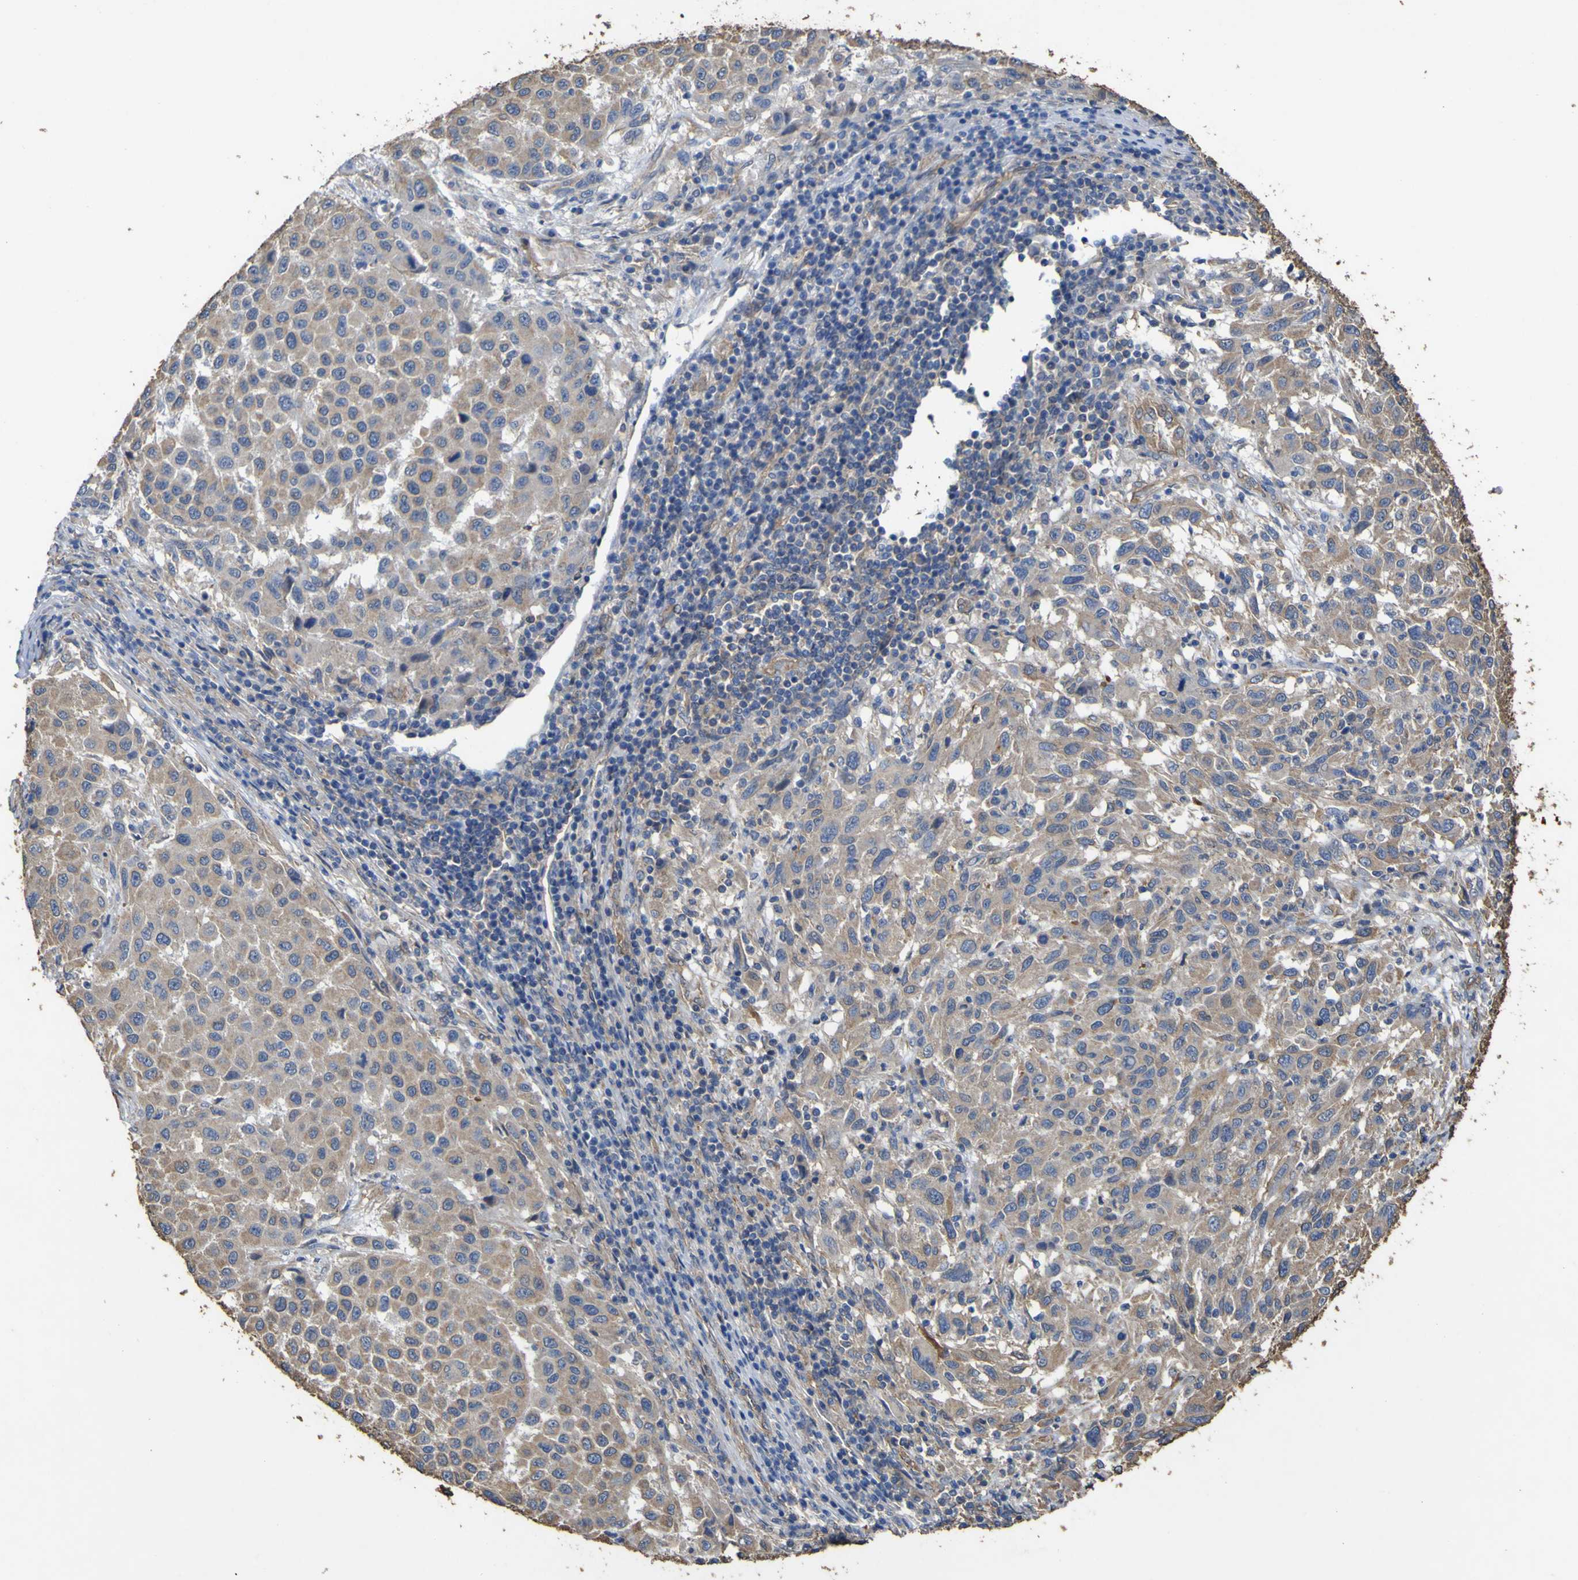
{"staining": {"intensity": "weak", "quantity": ">75%", "location": "cytoplasmic/membranous"}, "tissue": "melanoma", "cell_type": "Tumor cells", "image_type": "cancer", "snomed": [{"axis": "morphology", "description": "Malignant melanoma, Metastatic site"}, {"axis": "topography", "description": "Lymph node"}], "caption": "Tumor cells reveal low levels of weak cytoplasmic/membranous expression in approximately >75% of cells in human melanoma. The staining is performed using DAB (3,3'-diaminobenzidine) brown chromogen to label protein expression. The nuclei are counter-stained blue using hematoxylin.", "gene": "TNFSF15", "patient": {"sex": "male", "age": 61}}